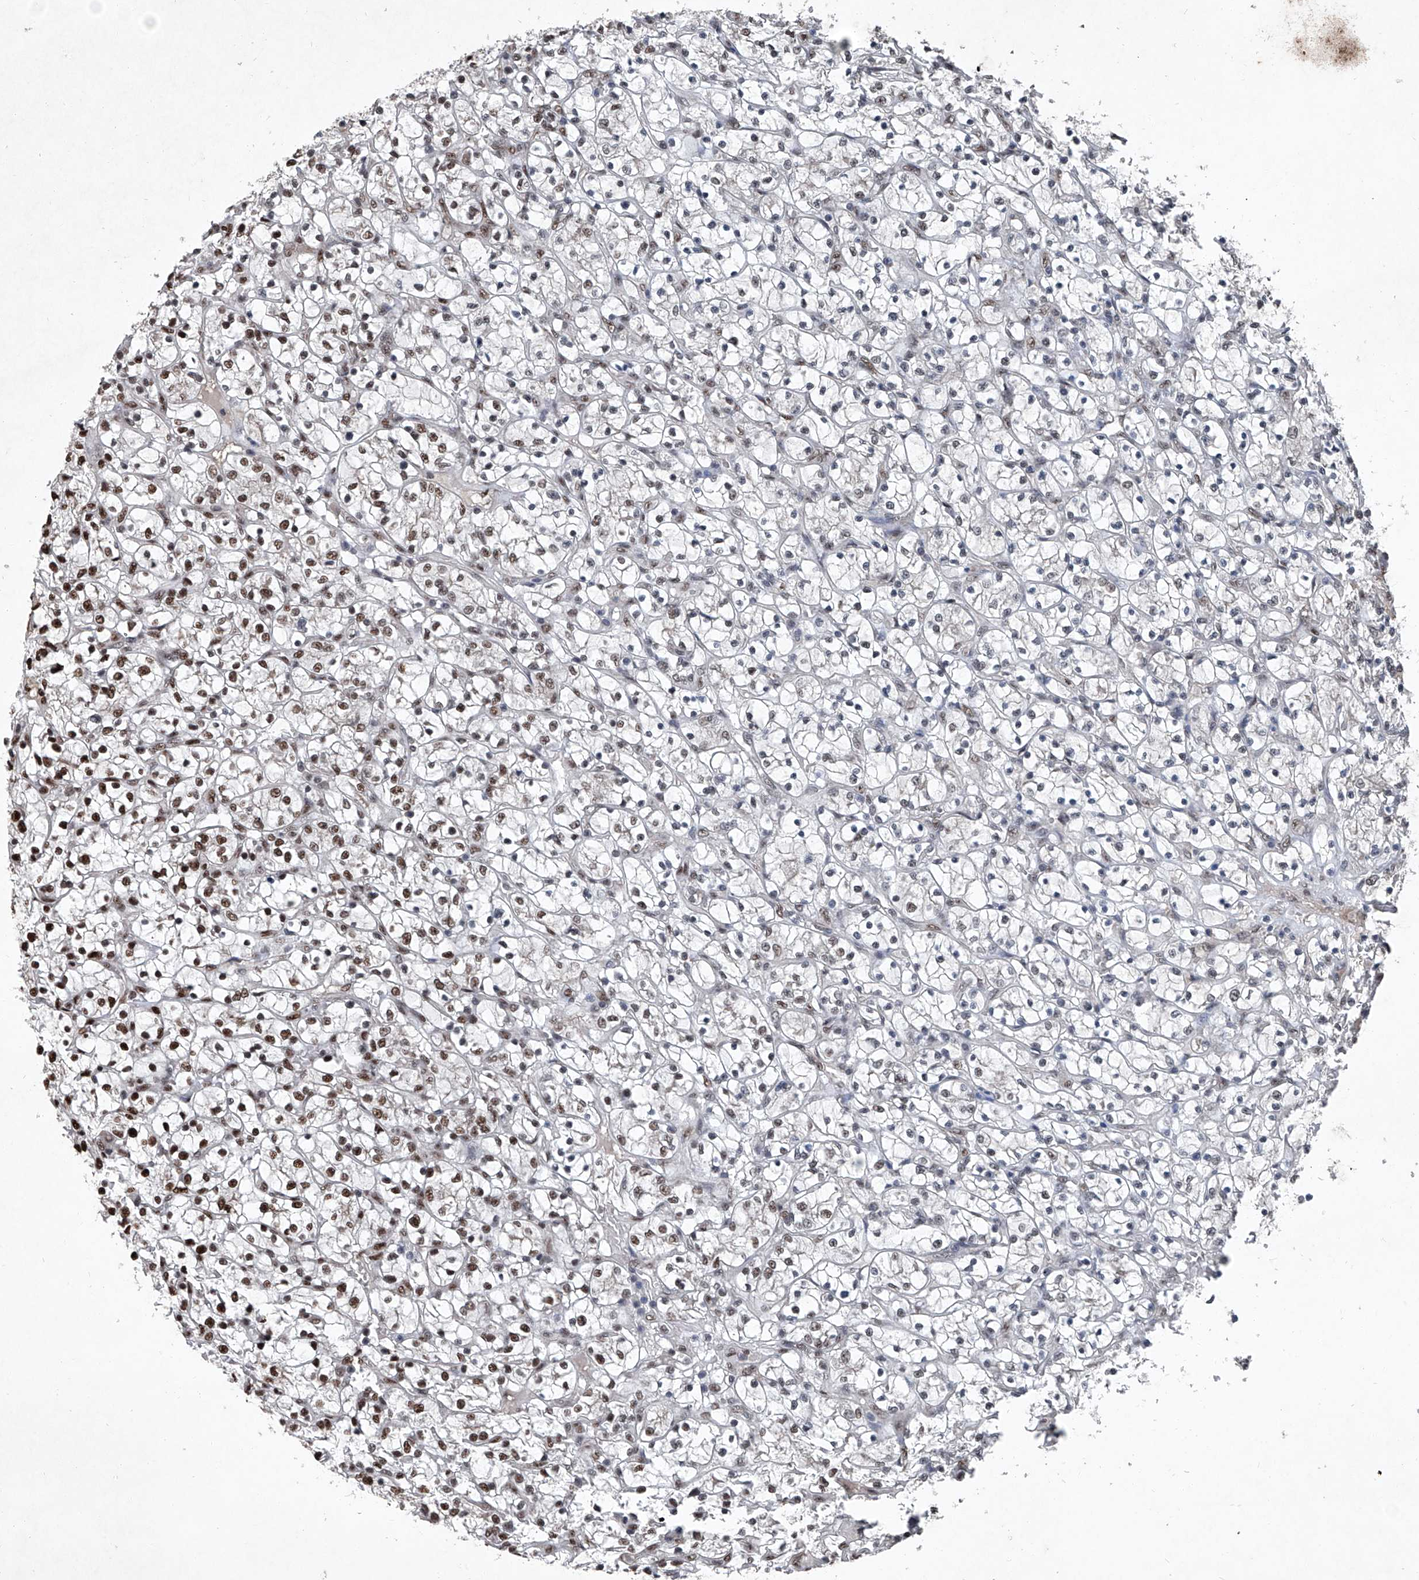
{"staining": {"intensity": "strong", "quantity": "<25%", "location": "nuclear"}, "tissue": "renal cancer", "cell_type": "Tumor cells", "image_type": "cancer", "snomed": [{"axis": "morphology", "description": "Adenocarcinoma, NOS"}, {"axis": "topography", "description": "Kidney"}], "caption": "Immunohistochemistry (IHC) photomicrograph of neoplastic tissue: adenocarcinoma (renal) stained using IHC shows medium levels of strong protein expression localized specifically in the nuclear of tumor cells, appearing as a nuclear brown color.", "gene": "DDX39B", "patient": {"sex": "female", "age": 69}}